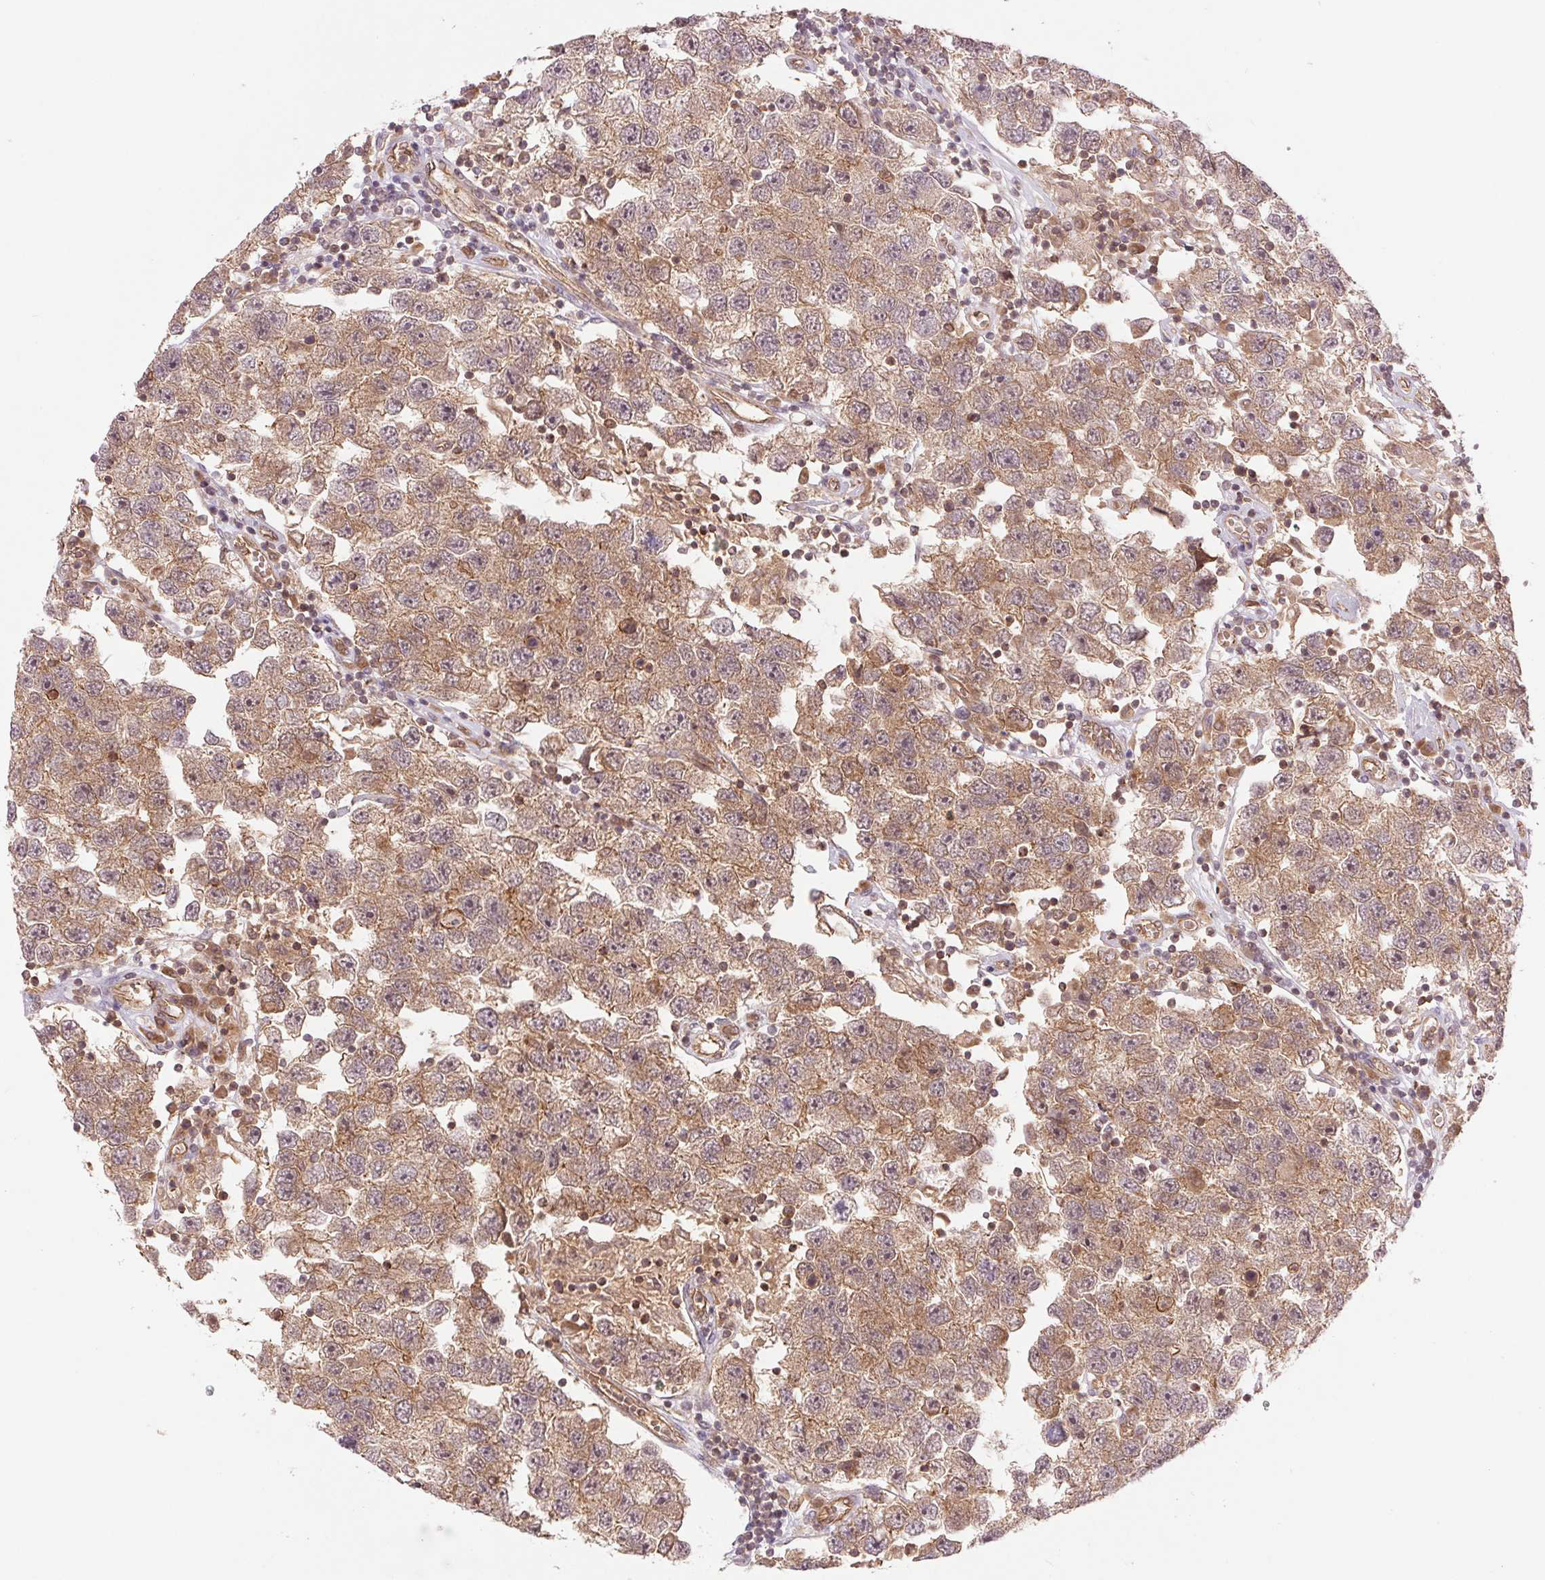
{"staining": {"intensity": "moderate", "quantity": ">75%", "location": "cytoplasmic/membranous"}, "tissue": "testis cancer", "cell_type": "Tumor cells", "image_type": "cancer", "snomed": [{"axis": "morphology", "description": "Seminoma, NOS"}, {"axis": "topography", "description": "Testis"}], "caption": "Immunohistochemistry (IHC) of testis cancer (seminoma) exhibits medium levels of moderate cytoplasmic/membranous expression in about >75% of tumor cells.", "gene": "STARD7", "patient": {"sex": "male", "age": 26}}